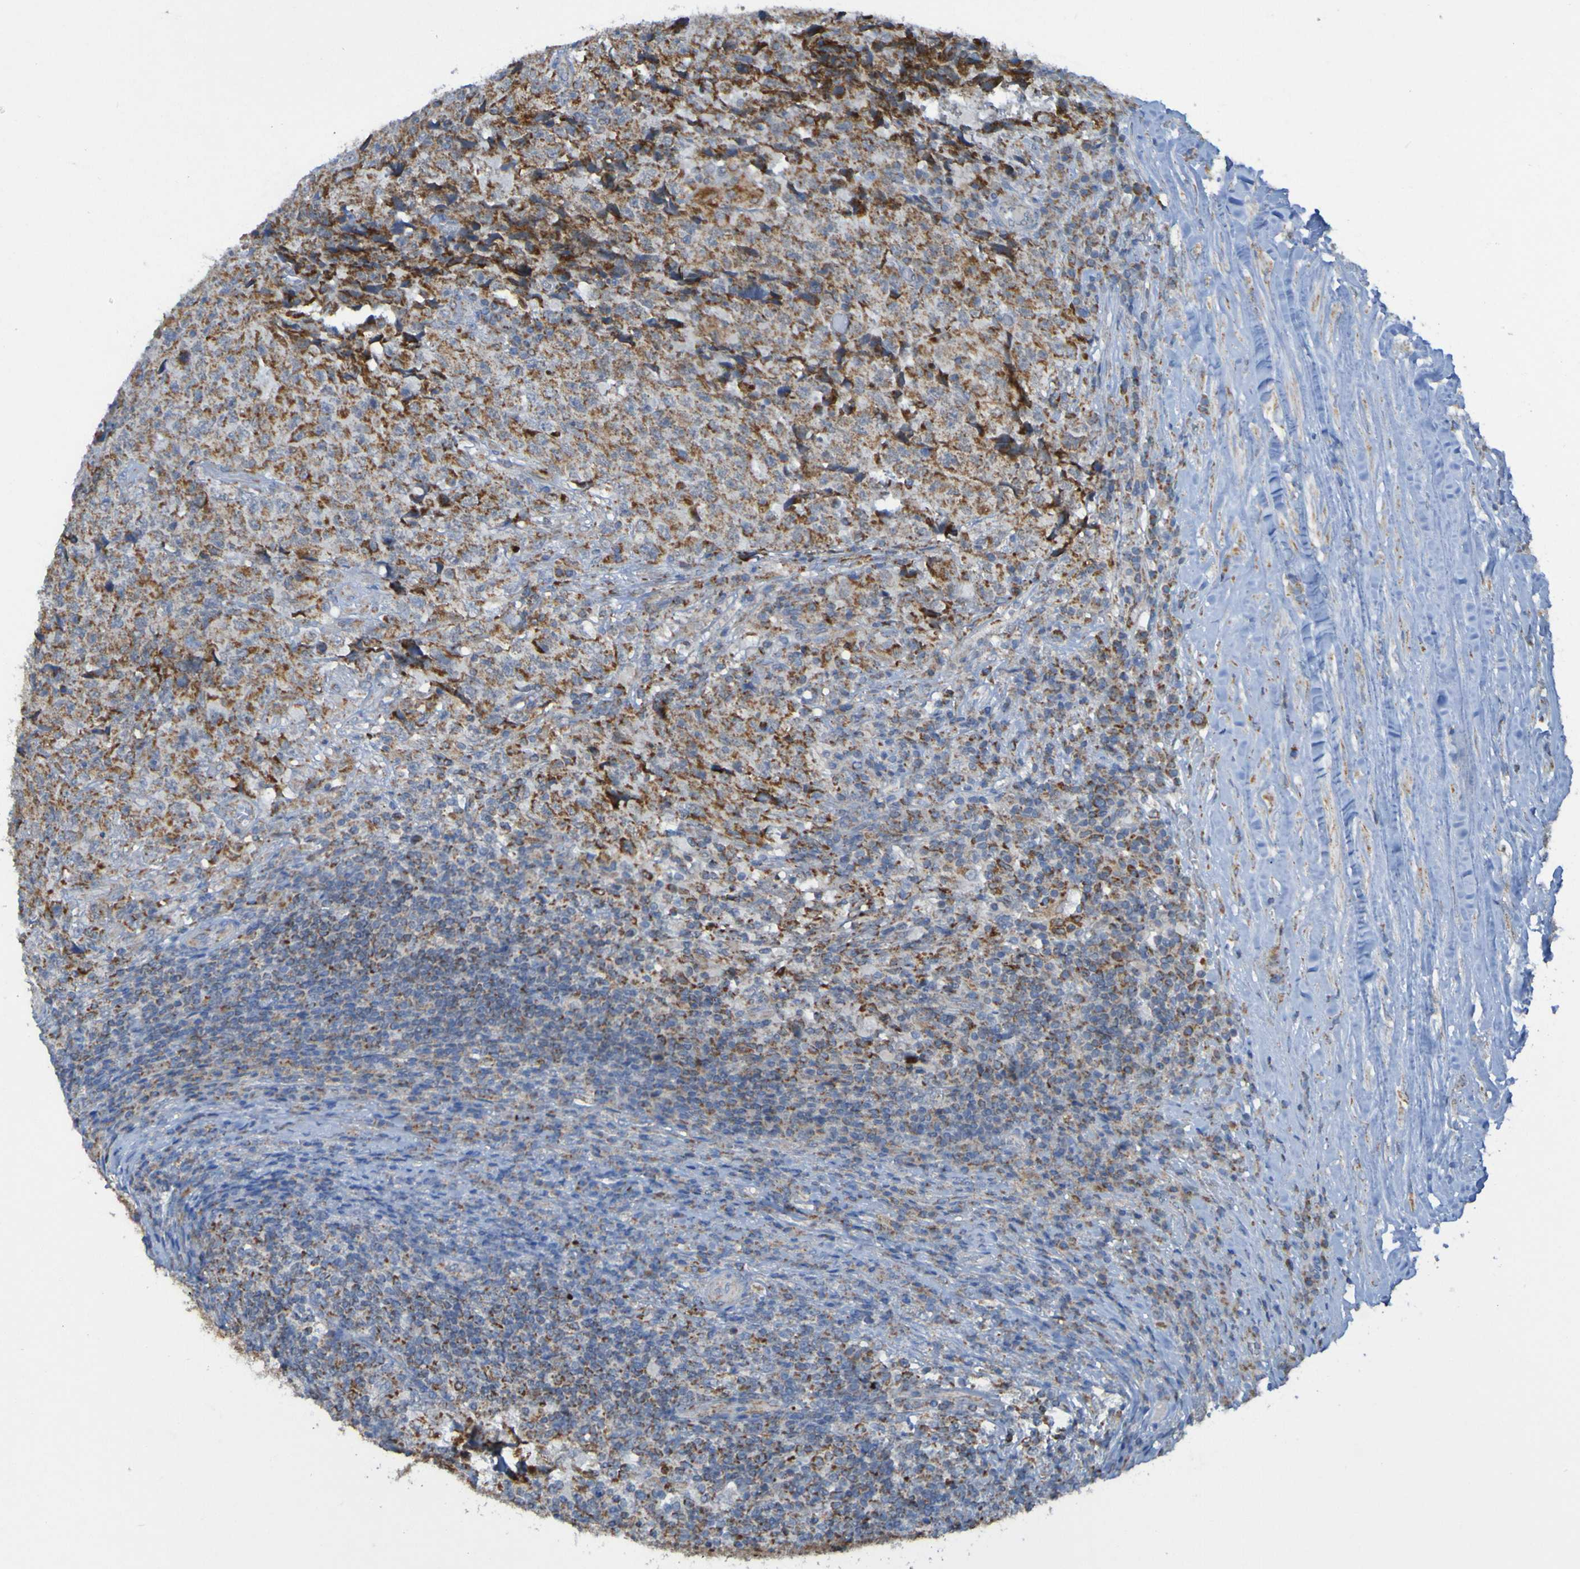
{"staining": {"intensity": "strong", "quantity": "25%-75%", "location": "cytoplasmic/membranous"}, "tissue": "testis cancer", "cell_type": "Tumor cells", "image_type": "cancer", "snomed": [{"axis": "morphology", "description": "Necrosis, NOS"}, {"axis": "morphology", "description": "Carcinoma, Embryonal, NOS"}, {"axis": "topography", "description": "Testis"}], "caption": "High-magnification brightfield microscopy of testis embryonal carcinoma stained with DAB (3,3'-diaminobenzidine) (brown) and counterstained with hematoxylin (blue). tumor cells exhibit strong cytoplasmic/membranous staining is present in approximately25%-75% of cells.", "gene": "CCDC51", "patient": {"sex": "male", "age": 19}}